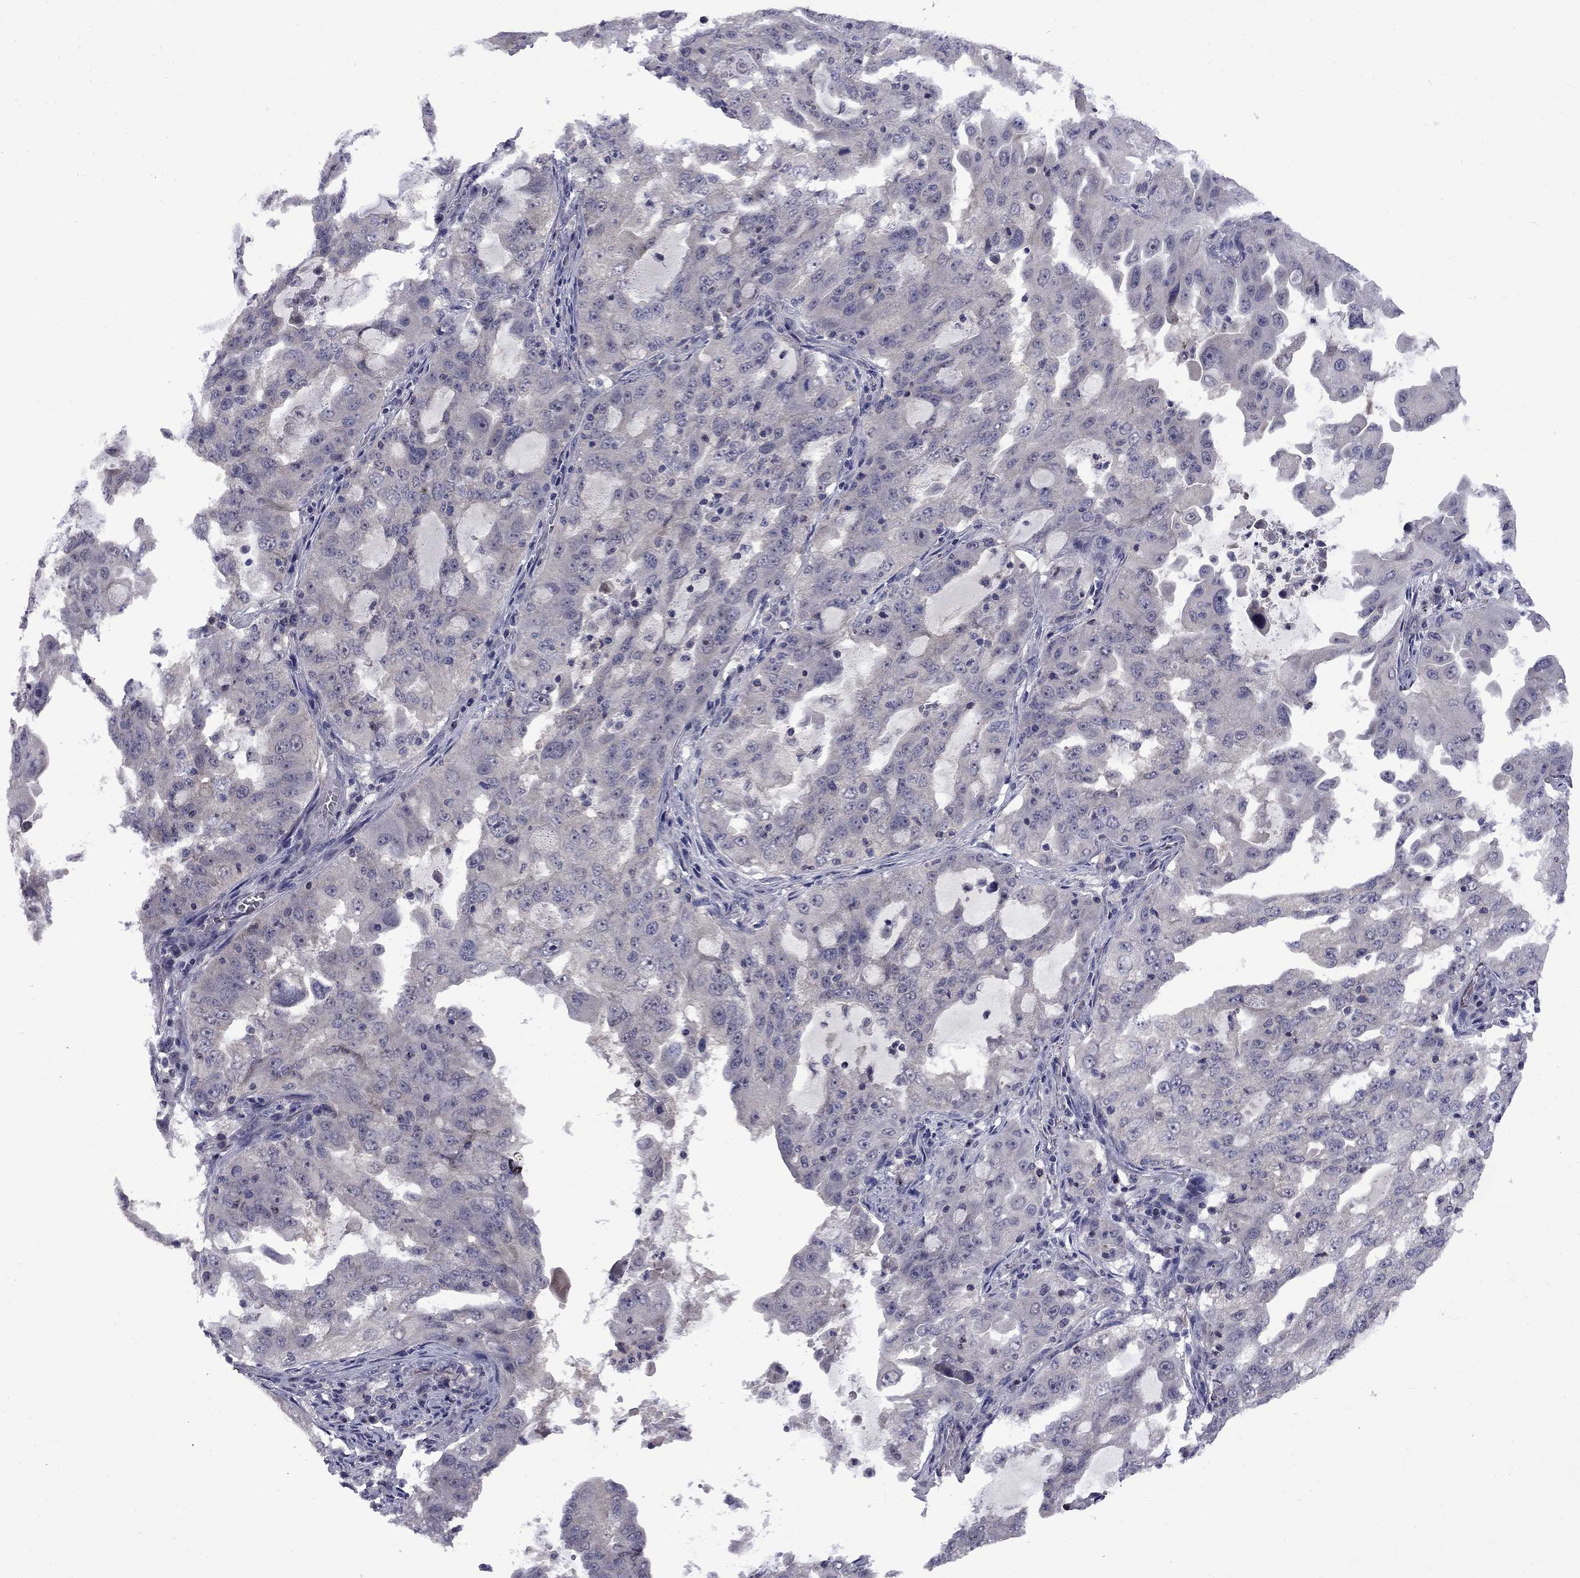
{"staining": {"intensity": "negative", "quantity": "none", "location": "none"}, "tissue": "lung cancer", "cell_type": "Tumor cells", "image_type": "cancer", "snomed": [{"axis": "morphology", "description": "Adenocarcinoma, NOS"}, {"axis": "topography", "description": "Lung"}], "caption": "Immunohistochemistry histopathology image of lung adenocarcinoma stained for a protein (brown), which exhibits no staining in tumor cells.", "gene": "SNTA1", "patient": {"sex": "female", "age": 61}}